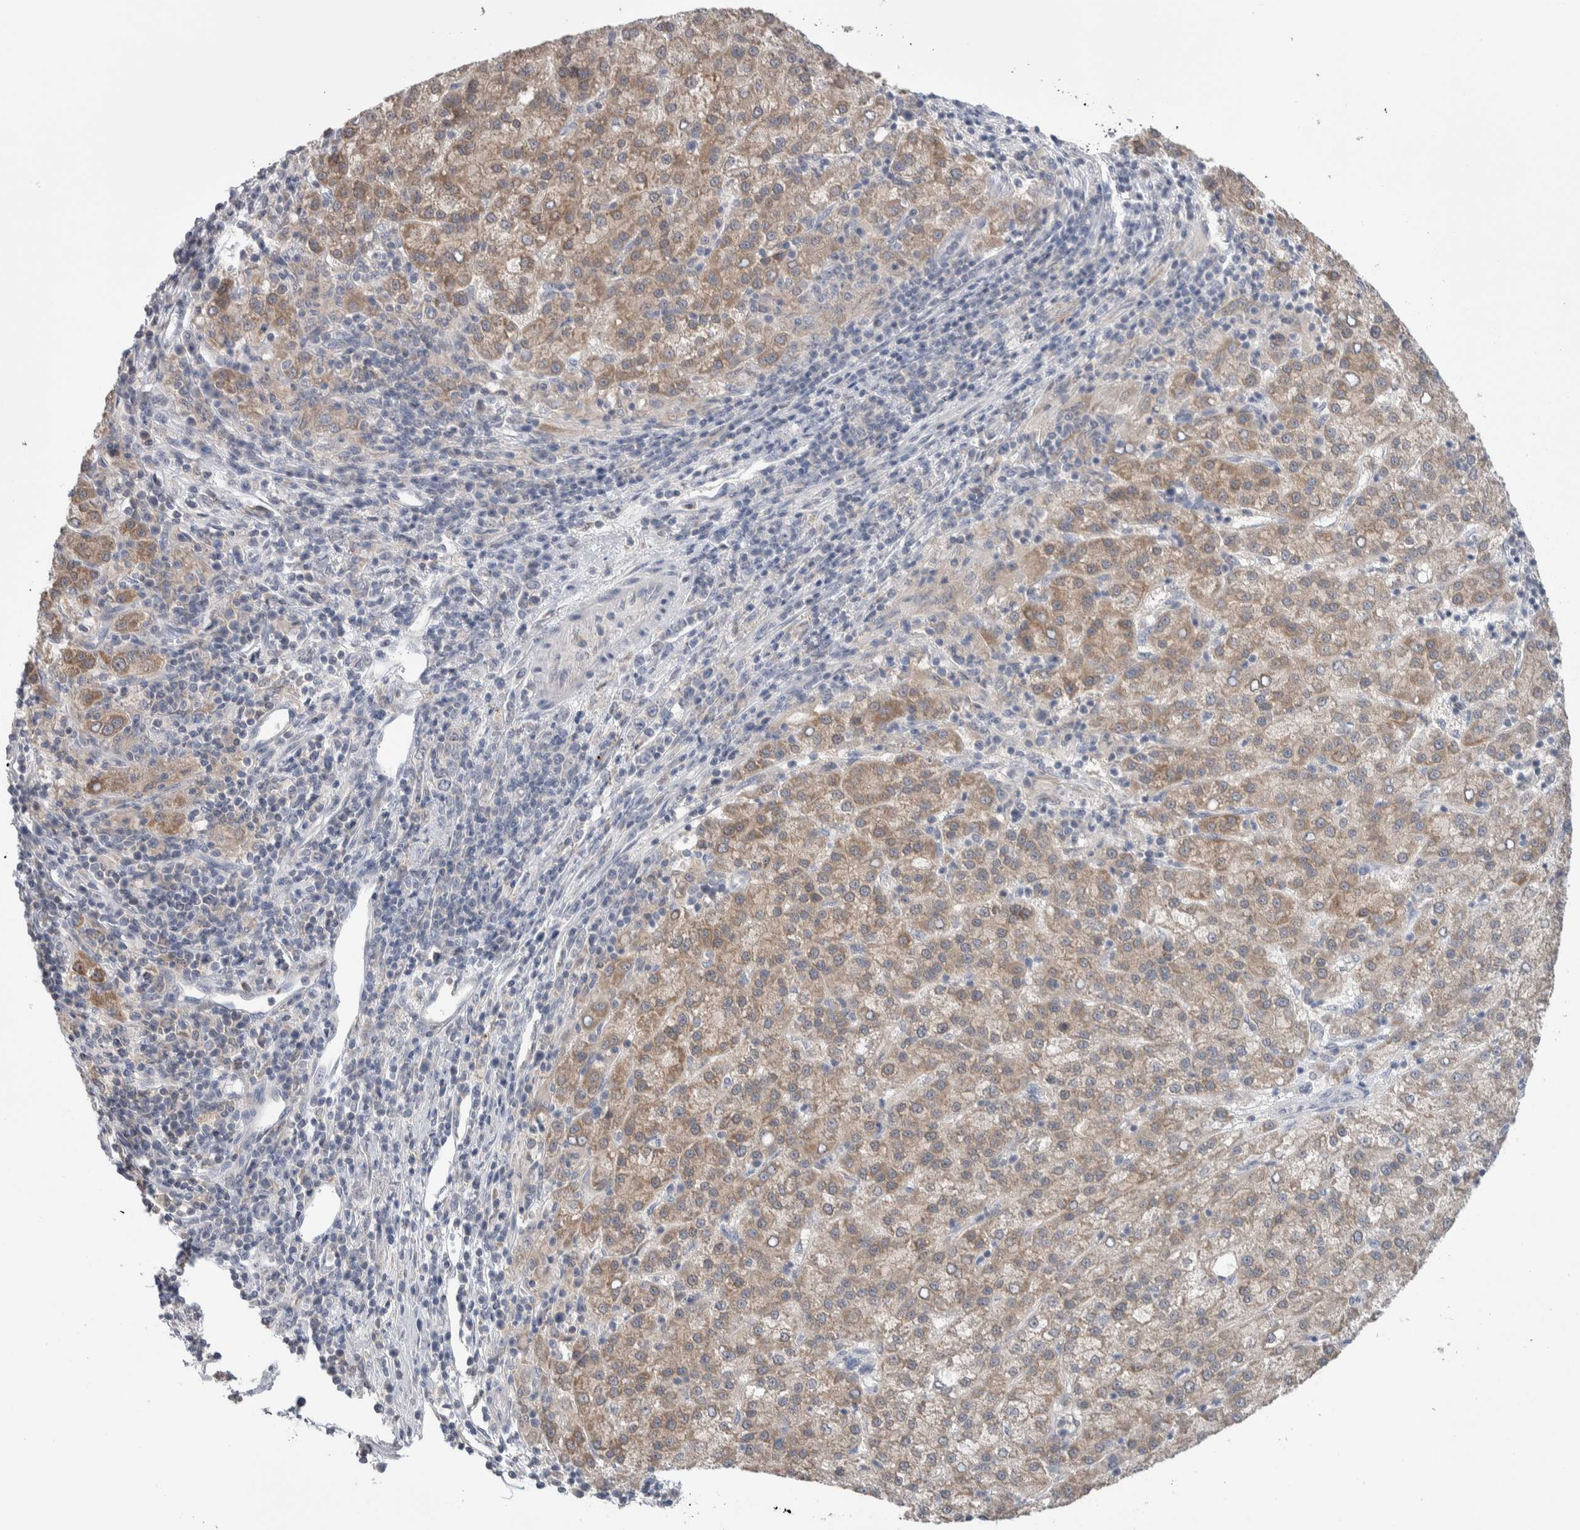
{"staining": {"intensity": "weak", "quantity": ">75%", "location": "cytoplasmic/membranous"}, "tissue": "liver cancer", "cell_type": "Tumor cells", "image_type": "cancer", "snomed": [{"axis": "morphology", "description": "Carcinoma, Hepatocellular, NOS"}, {"axis": "topography", "description": "Liver"}], "caption": "Immunohistochemistry (IHC) staining of hepatocellular carcinoma (liver), which displays low levels of weak cytoplasmic/membranous expression in about >75% of tumor cells indicating weak cytoplasmic/membranous protein positivity. The staining was performed using DAB (brown) for protein detection and nuclei were counterstained in hematoxylin (blue).", "gene": "HTATIP2", "patient": {"sex": "female", "age": 58}}